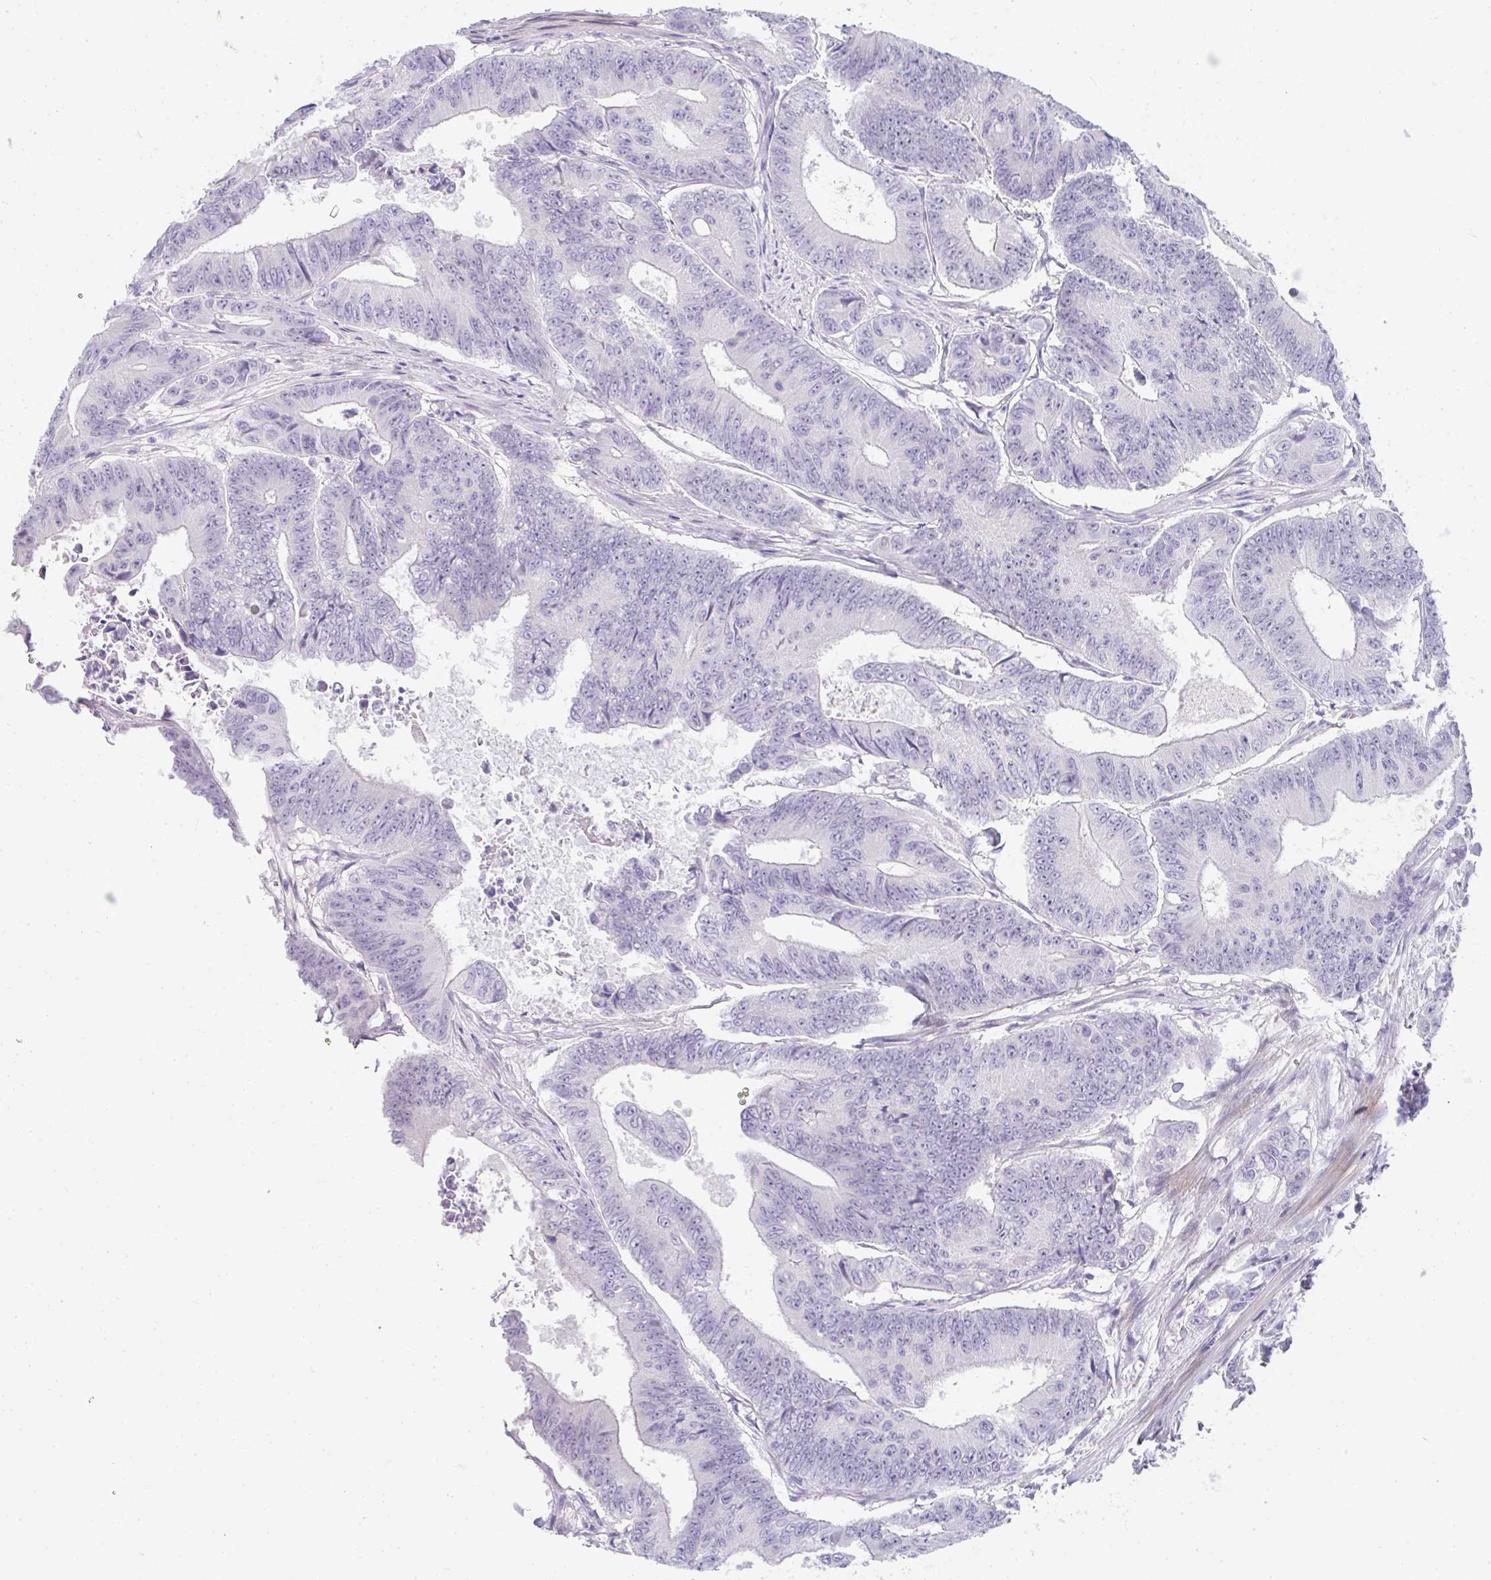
{"staining": {"intensity": "negative", "quantity": "none", "location": "none"}, "tissue": "colorectal cancer", "cell_type": "Tumor cells", "image_type": "cancer", "snomed": [{"axis": "morphology", "description": "Adenocarcinoma, NOS"}, {"axis": "topography", "description": "Colon"}], "caption": "The photomicrograph displays no staining of tumor cells in colorectal adenocarcinoma.", "gene": "NEU2", "patient": {"sex": "female", "age": 48}}